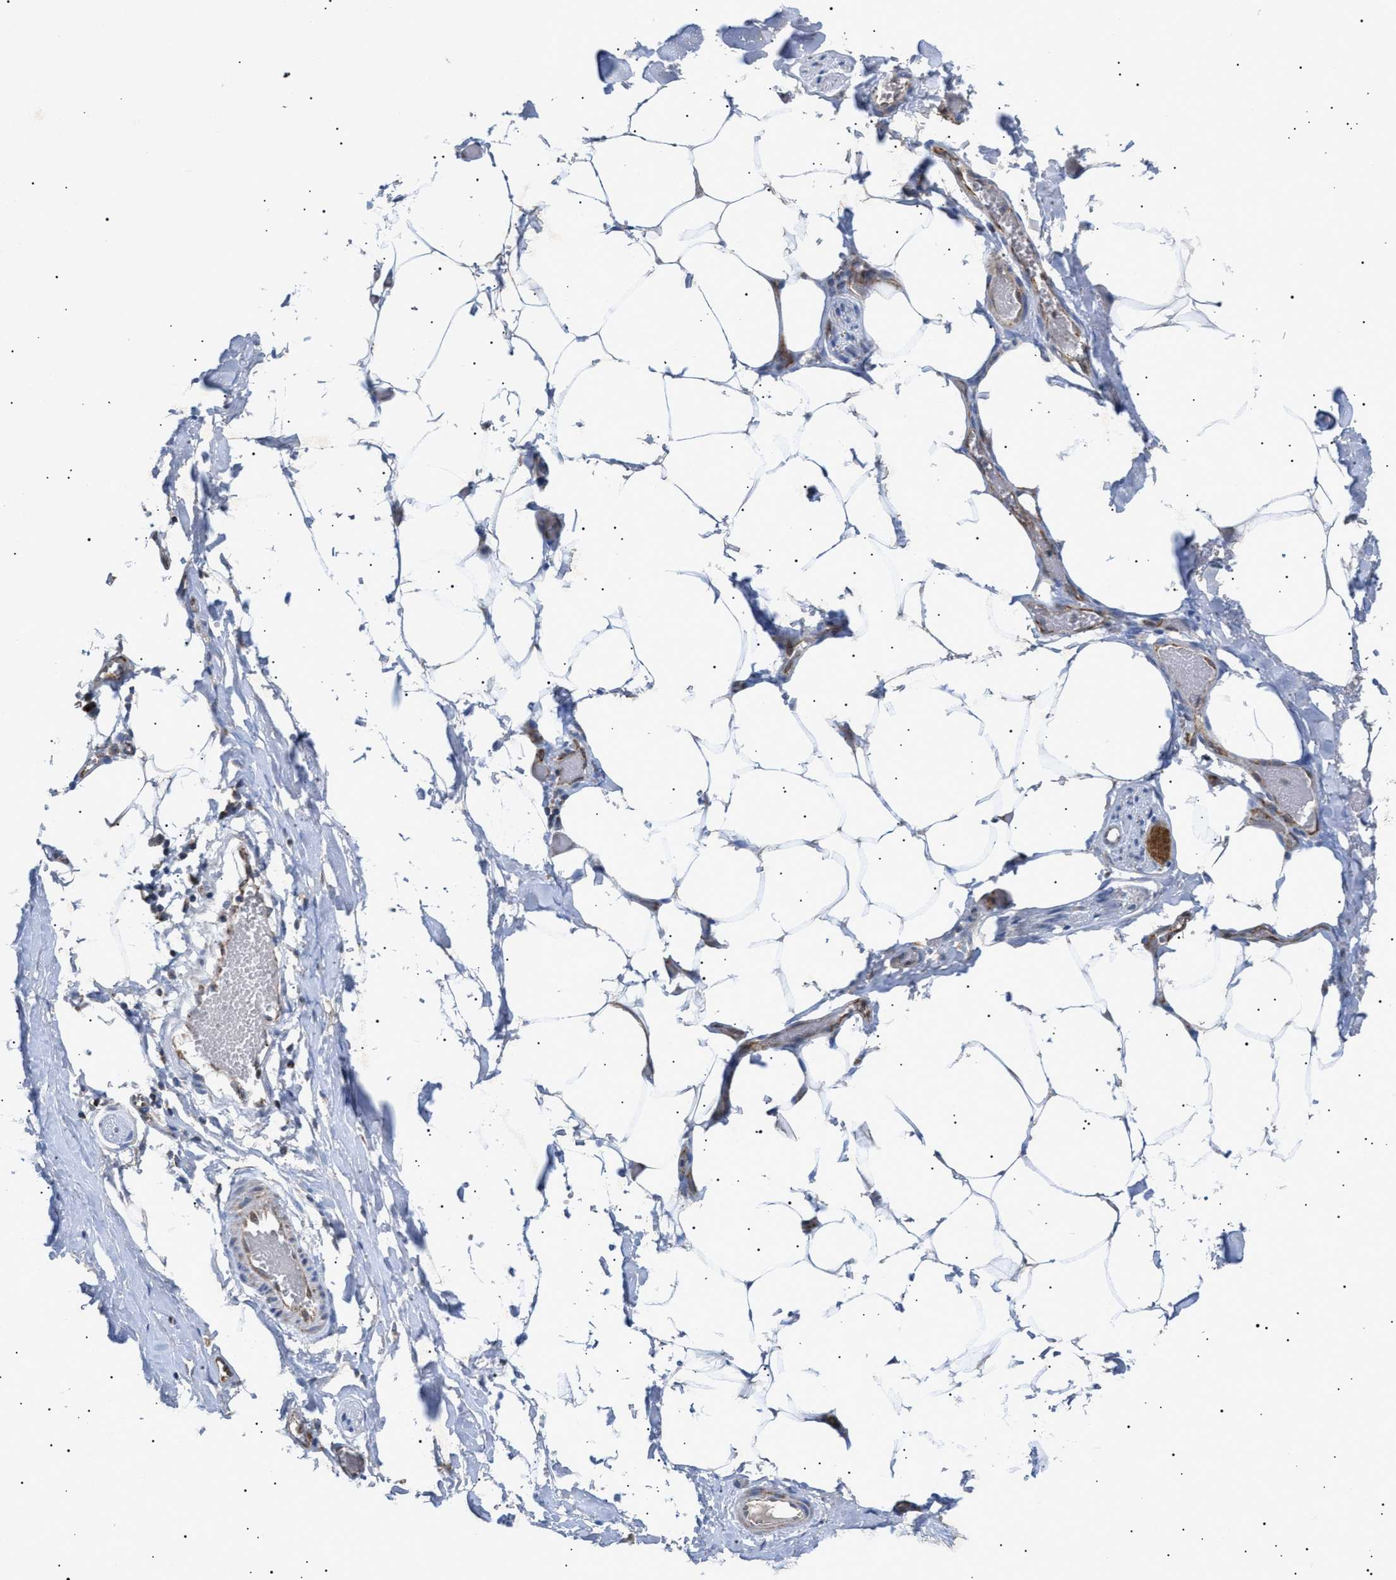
{"staining": {"intensity": "negative", "quantity": "none", "location": "none"}, "tissue": "adipose tissue", "cell_type": "Adipocytes", "image_type": "normal", "snomed": [{"axis": "morphology", "description": "Normal tissue, NOS"}, {"axis": "morphology", "description": "Adenocarcinoma, NOS"}, {"axis": "topography", "description": "Colon"}, {"axis": "topography", "description": "Peripheral nerve tissue"}], "caption": "A photomicrograph of human adipose tissue is negative for staining in adipocytes.", "gene": "SIRT5", "patient": {"sex": "male", "age": 14}}